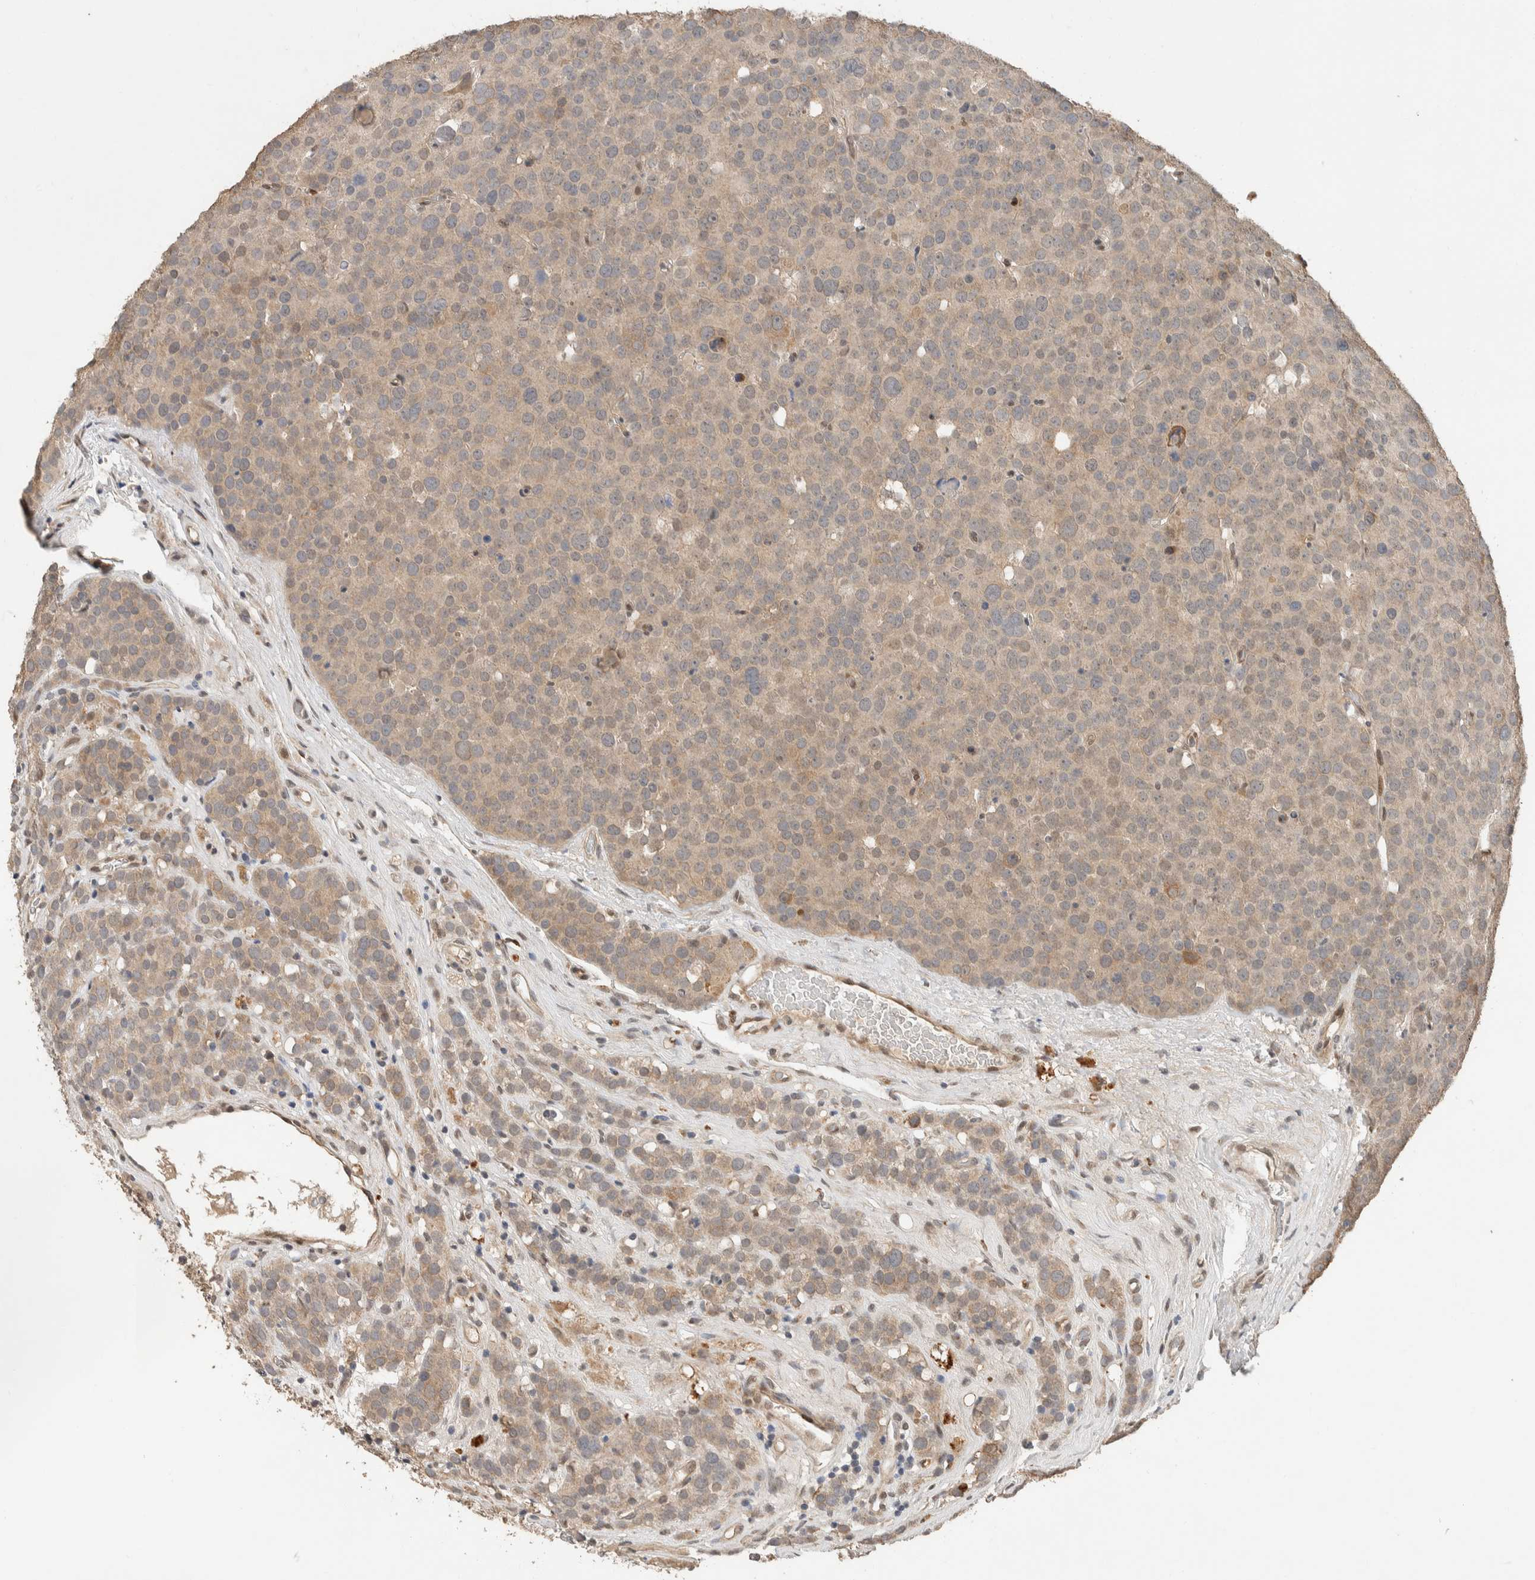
{"staining": {"intensity": "weak", "quantity": ">75%", "location": "cytoplasmic/membranous"}, "tissue": "testis cancer", "cell_type": "Tumor cells", "image_type": "cancer", "snomed": [{"axis": "morphology", "description": "Seminoma, NOS"}, {"axis": "topography", "description": "Testis"}], "caption": "Testis cancer tissue demonstrates weak cytoplasmic/membranous positivity in approximately >75% of tumor cells, visualized by immunohistochemistry.", "gene": "CYSRT1", "patient": {"sex": "male", "age": 71}}